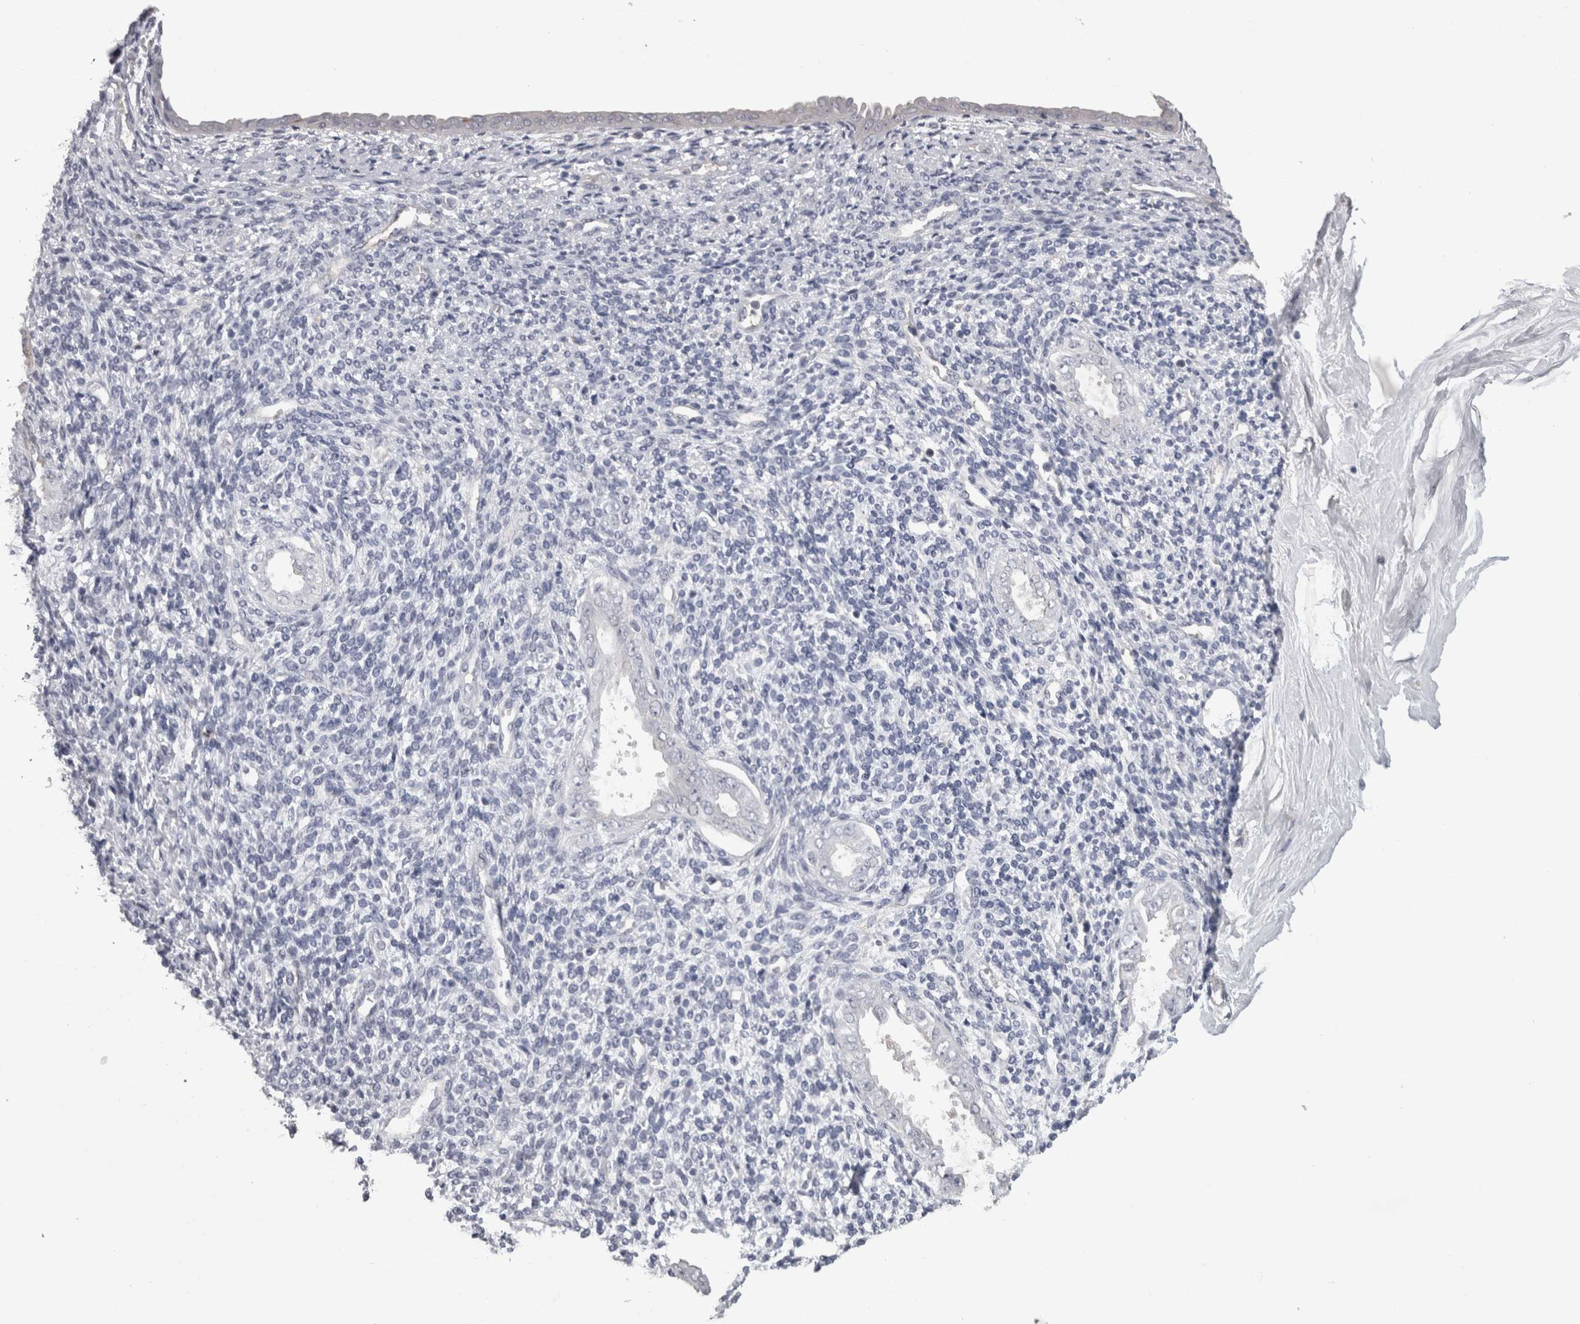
{"staining": {"intensity": "negative", "quantity": "none", "location": "none"}, "tissue": "endometrium", "cell_type": "Cells in endometrial stroma", "image_type": "normal", "snomed": [{"axis": "morphology", "description": "Normal tissue, NOS"}, {"axis": "topography", "description": "Endometrium"}], "caption": "High magnification brightfield microscopy of unremarkable endometrium stained with DAB (3,3'-diaminobenzidine) (brown) and counterstained with hematoxylin (blue): cells in endometrial stroma show no significant positivity. (IHC, brightfield microscopy, high magnification).", "gene": "LYZL6", "patient": {"sex": "female", "age": 66}}